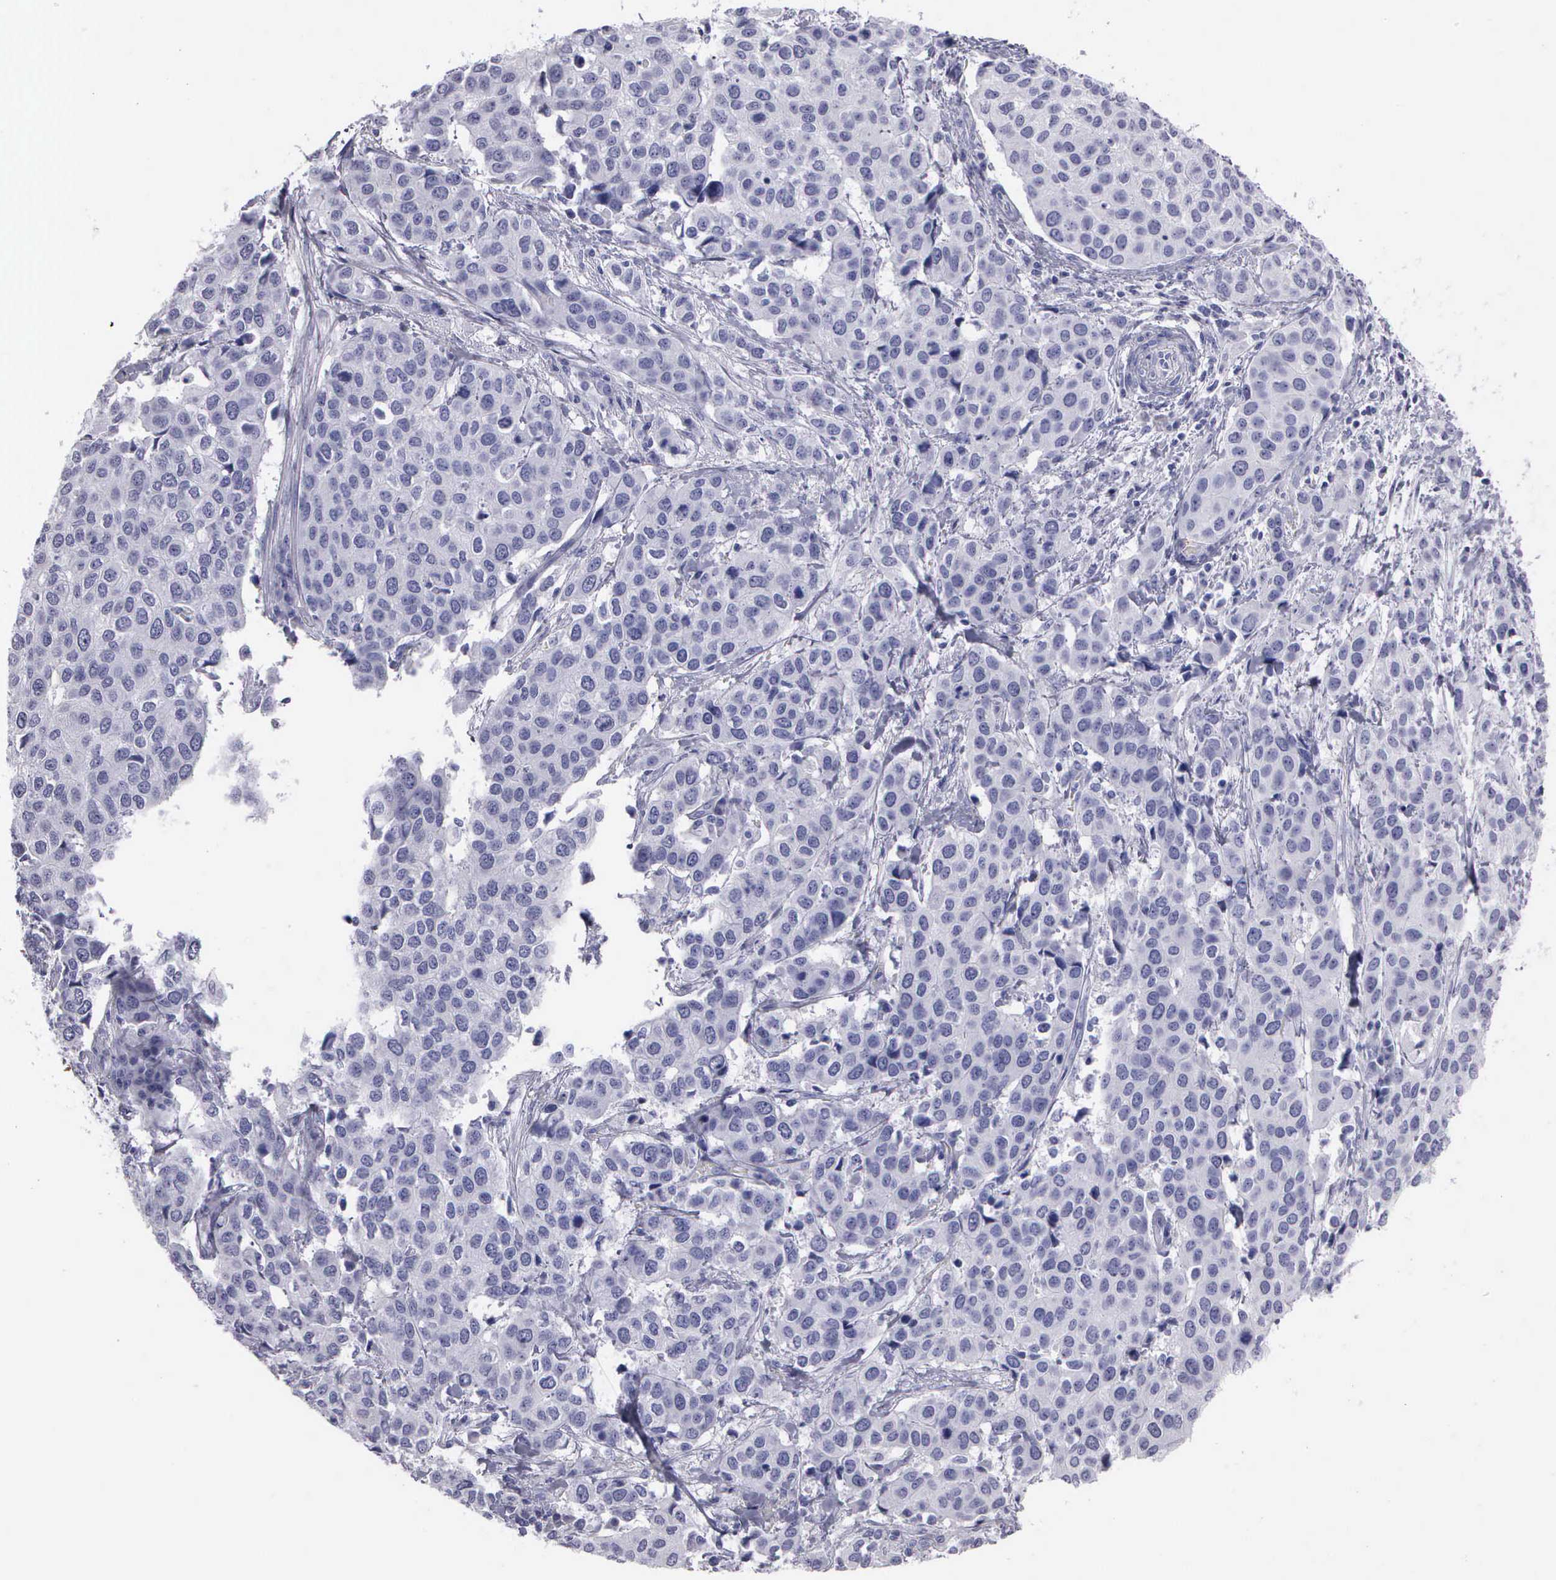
{"staining": {"intensity": "negative", "quantity": "none", "location": "none"}, "tissue": "cervical cancer", "cell_type": "Tumor cells", "image_type": "cancer", "snomed": [{"axis": "morphology", "description": "Squamous cell carcinoma, NOS"}, {"axis": "topography", "description": "Cervix"}], "caption": "IHC image of neoplastic tissue: cervical squamous cell carcinoma stained with DAB reveals no significant protein expression in tumor cells. (Stains: DAB (3,3'-diaminobenzidine) immunohistochemistry with hematoxylin counter stain, Microscopy: brightfield microscopy at high magnification).", "gene": "FBLN5", "patient": {"sex": "female", "age": 54}}